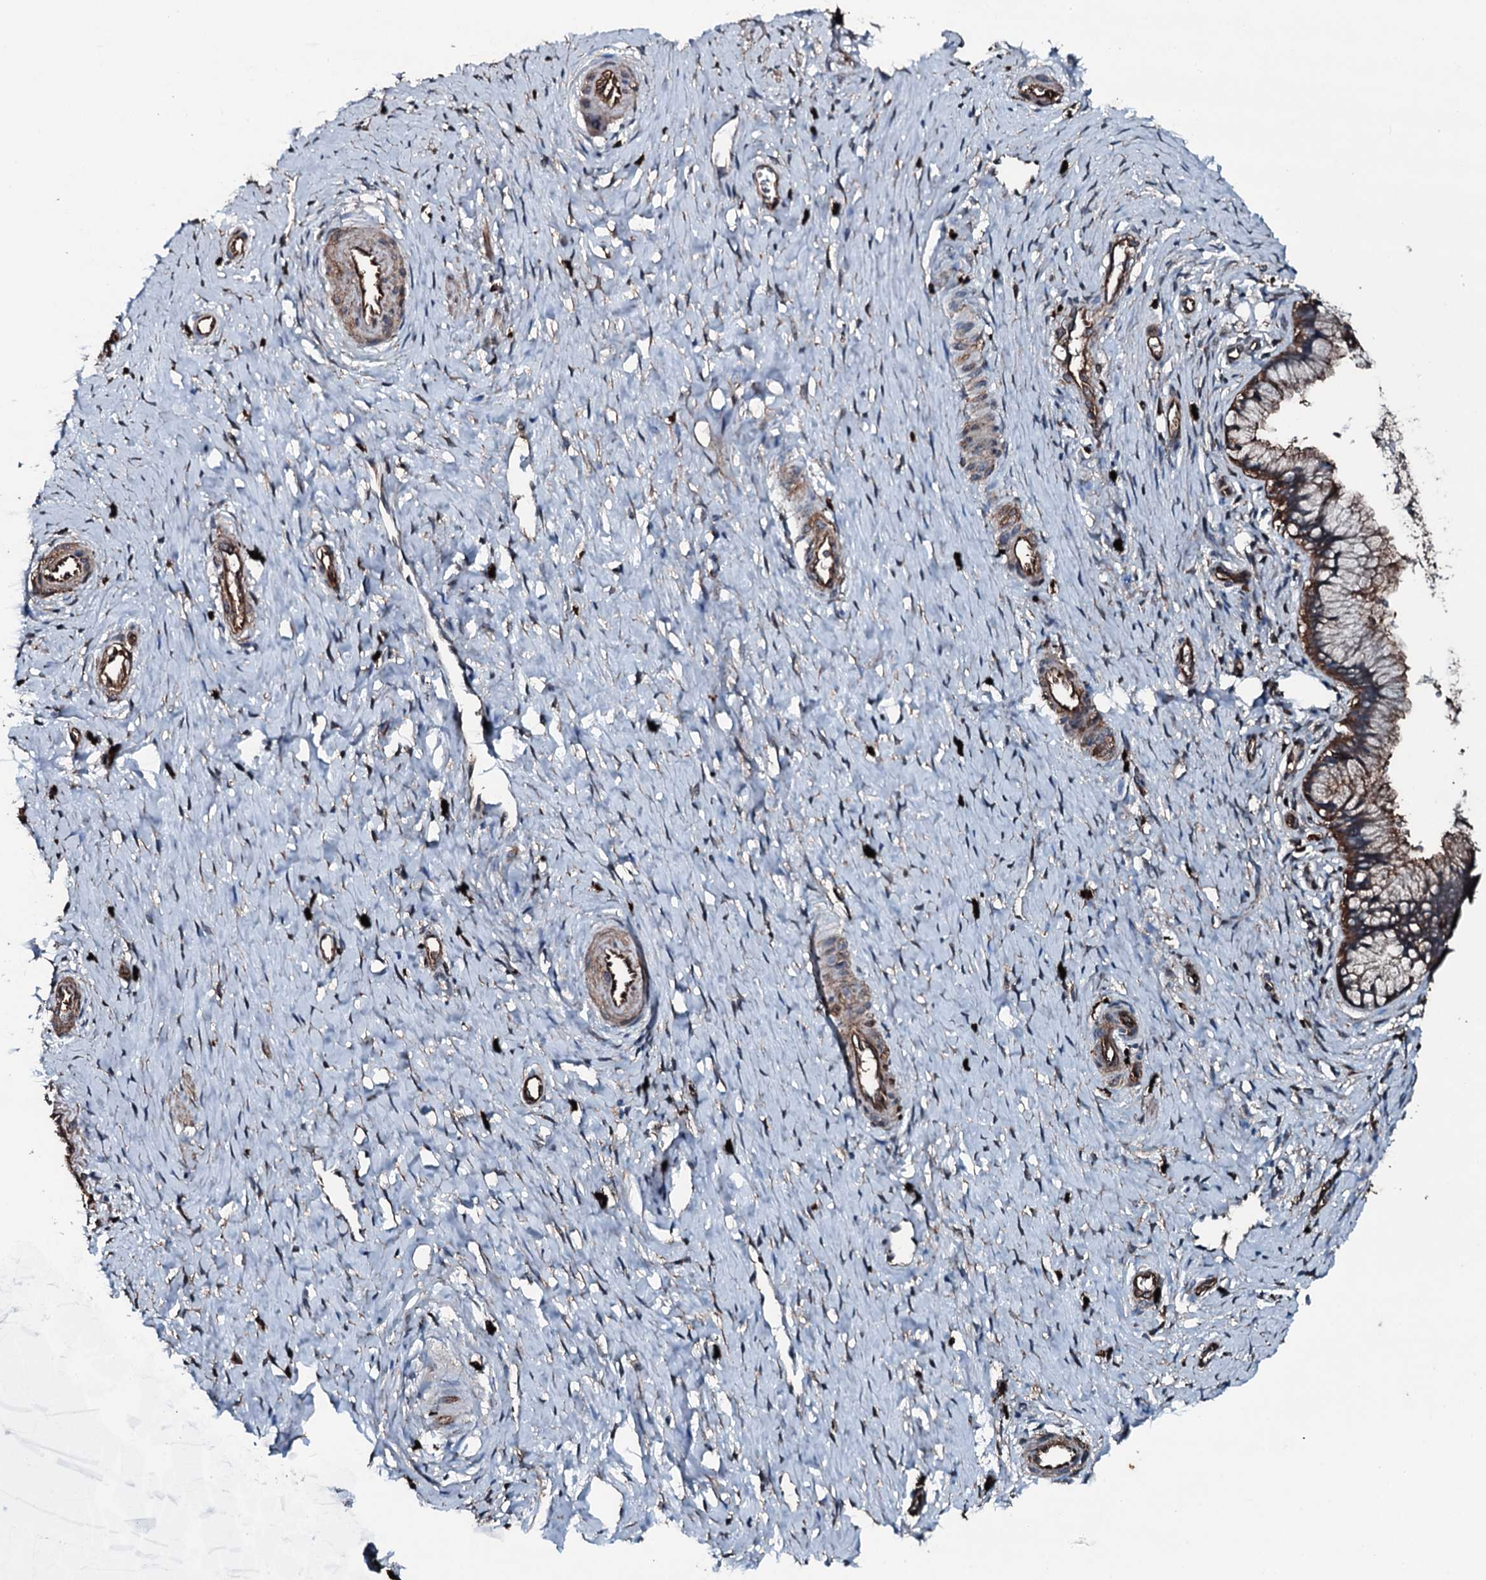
{"staining": {"intensity": "strong", "quantity": ">75%", "location": "cytoplasmic/membranous"}, "tissue": "cervix", "cell_type": "Glandular cells", "image_type": "normal", "snomed": [{"axis": "morphology", "description": "Normal tissue, NOS"}, {"axis": "topography", "description": "Cervix"}], "caption": "Immunohistochemical staining of benign human cervix demonstrates high levels of strong cytoplasmic/membranous expression in about >75% of glandular cells.", "gene": "SLC25A38", "patient": {"sex": "female", "age": 36}}